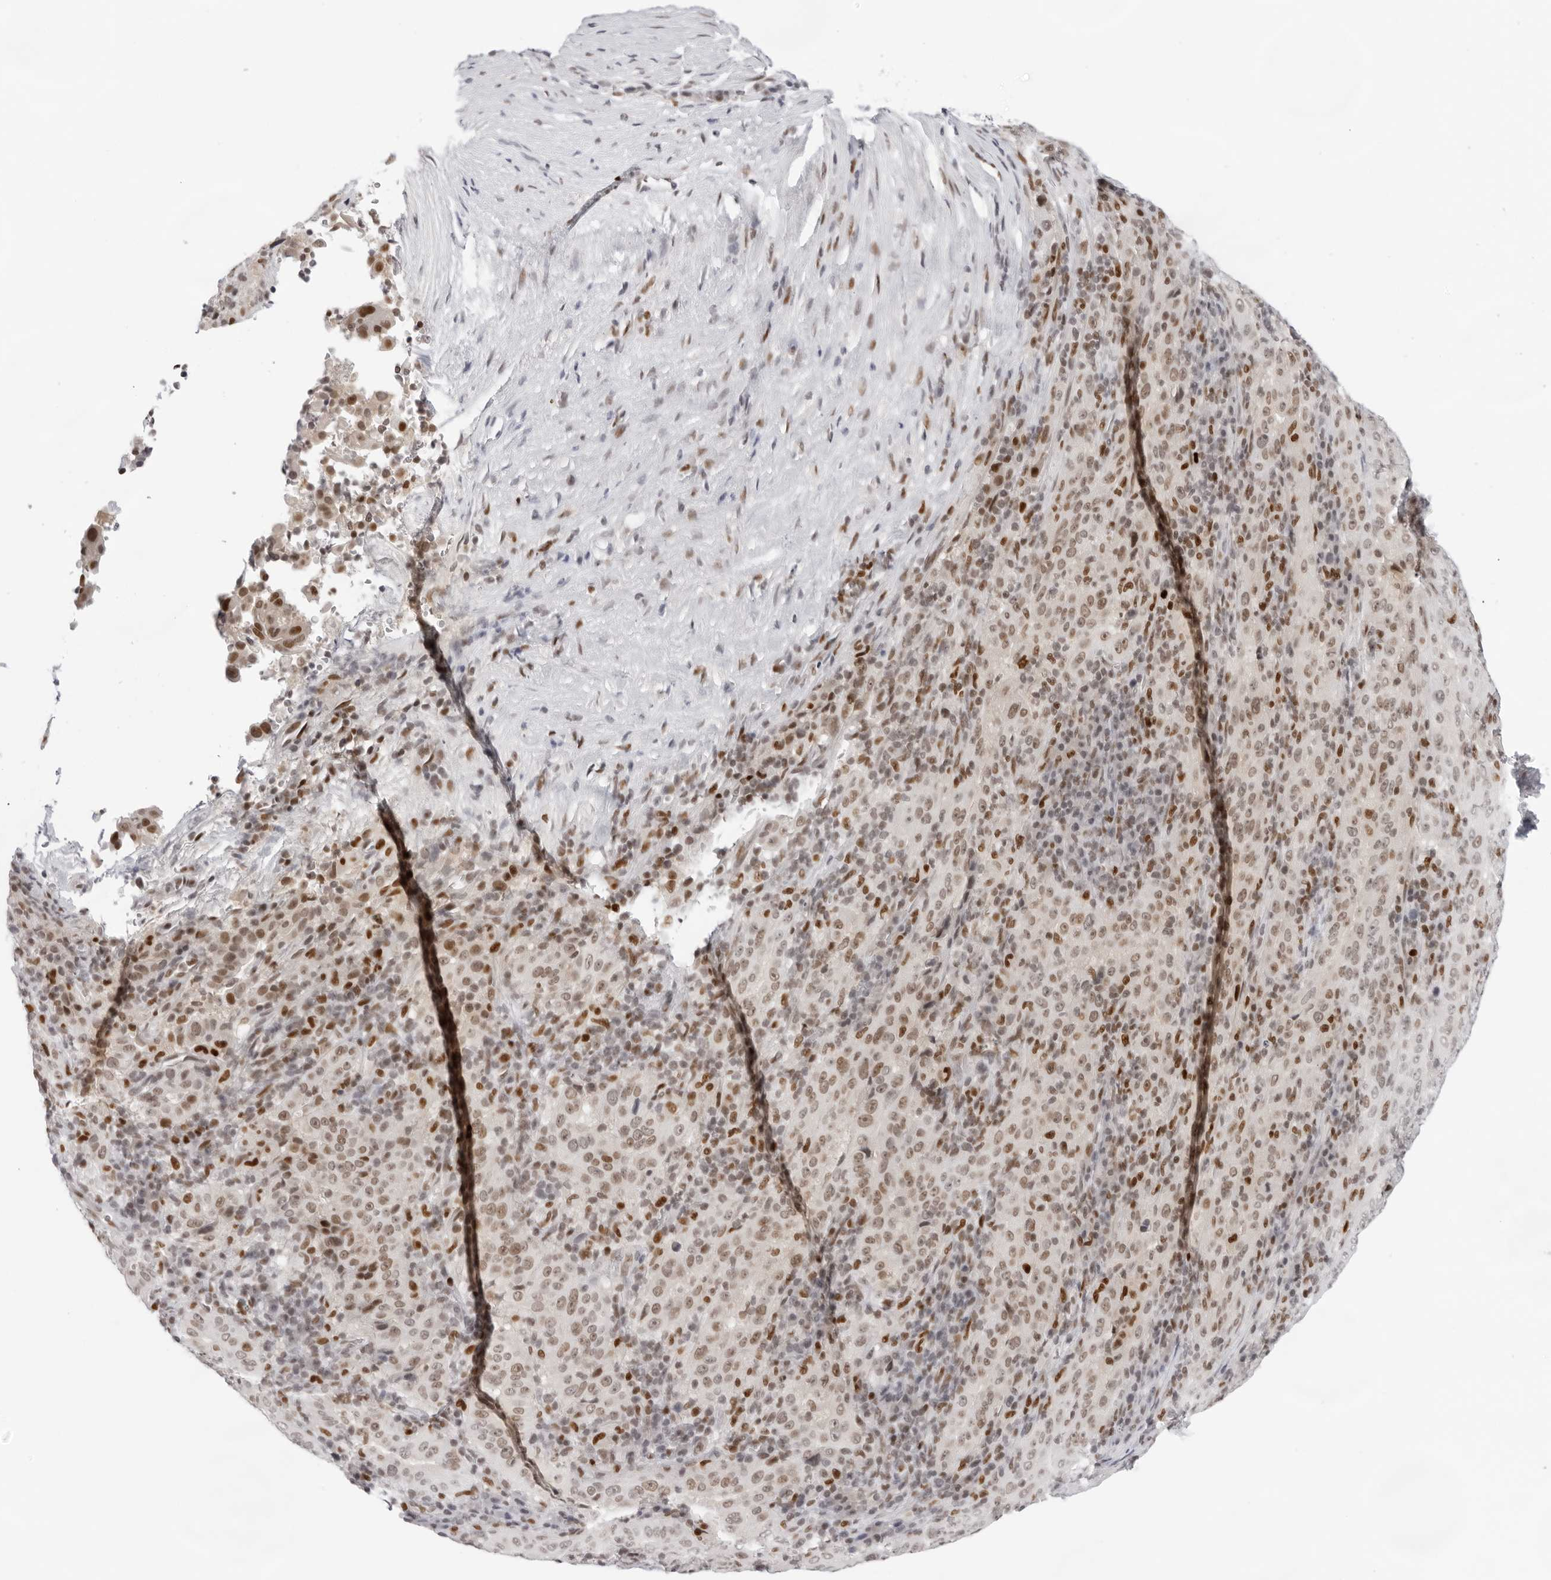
{"staining": {"intensity": "weak", "quantity": ">75%", "location": "nuclear"}, "tissue": "pancreatic cancer", "cell_type": "Tumor cells", "image_type": "cancer", "snomed": [{"axis": "morphology", "description": "Adenocarcinoma, NOS"}, {"axis": "topography", "description": "Pancreas"}], "caption": "Immunohistochemistry of adenocarcinoma (pancreatic) reveals low levels of weak nuclear positivity in about >75% of tumor cells.", "gene": "OGG1", "patient": {"sex": "male", "age": 63}}